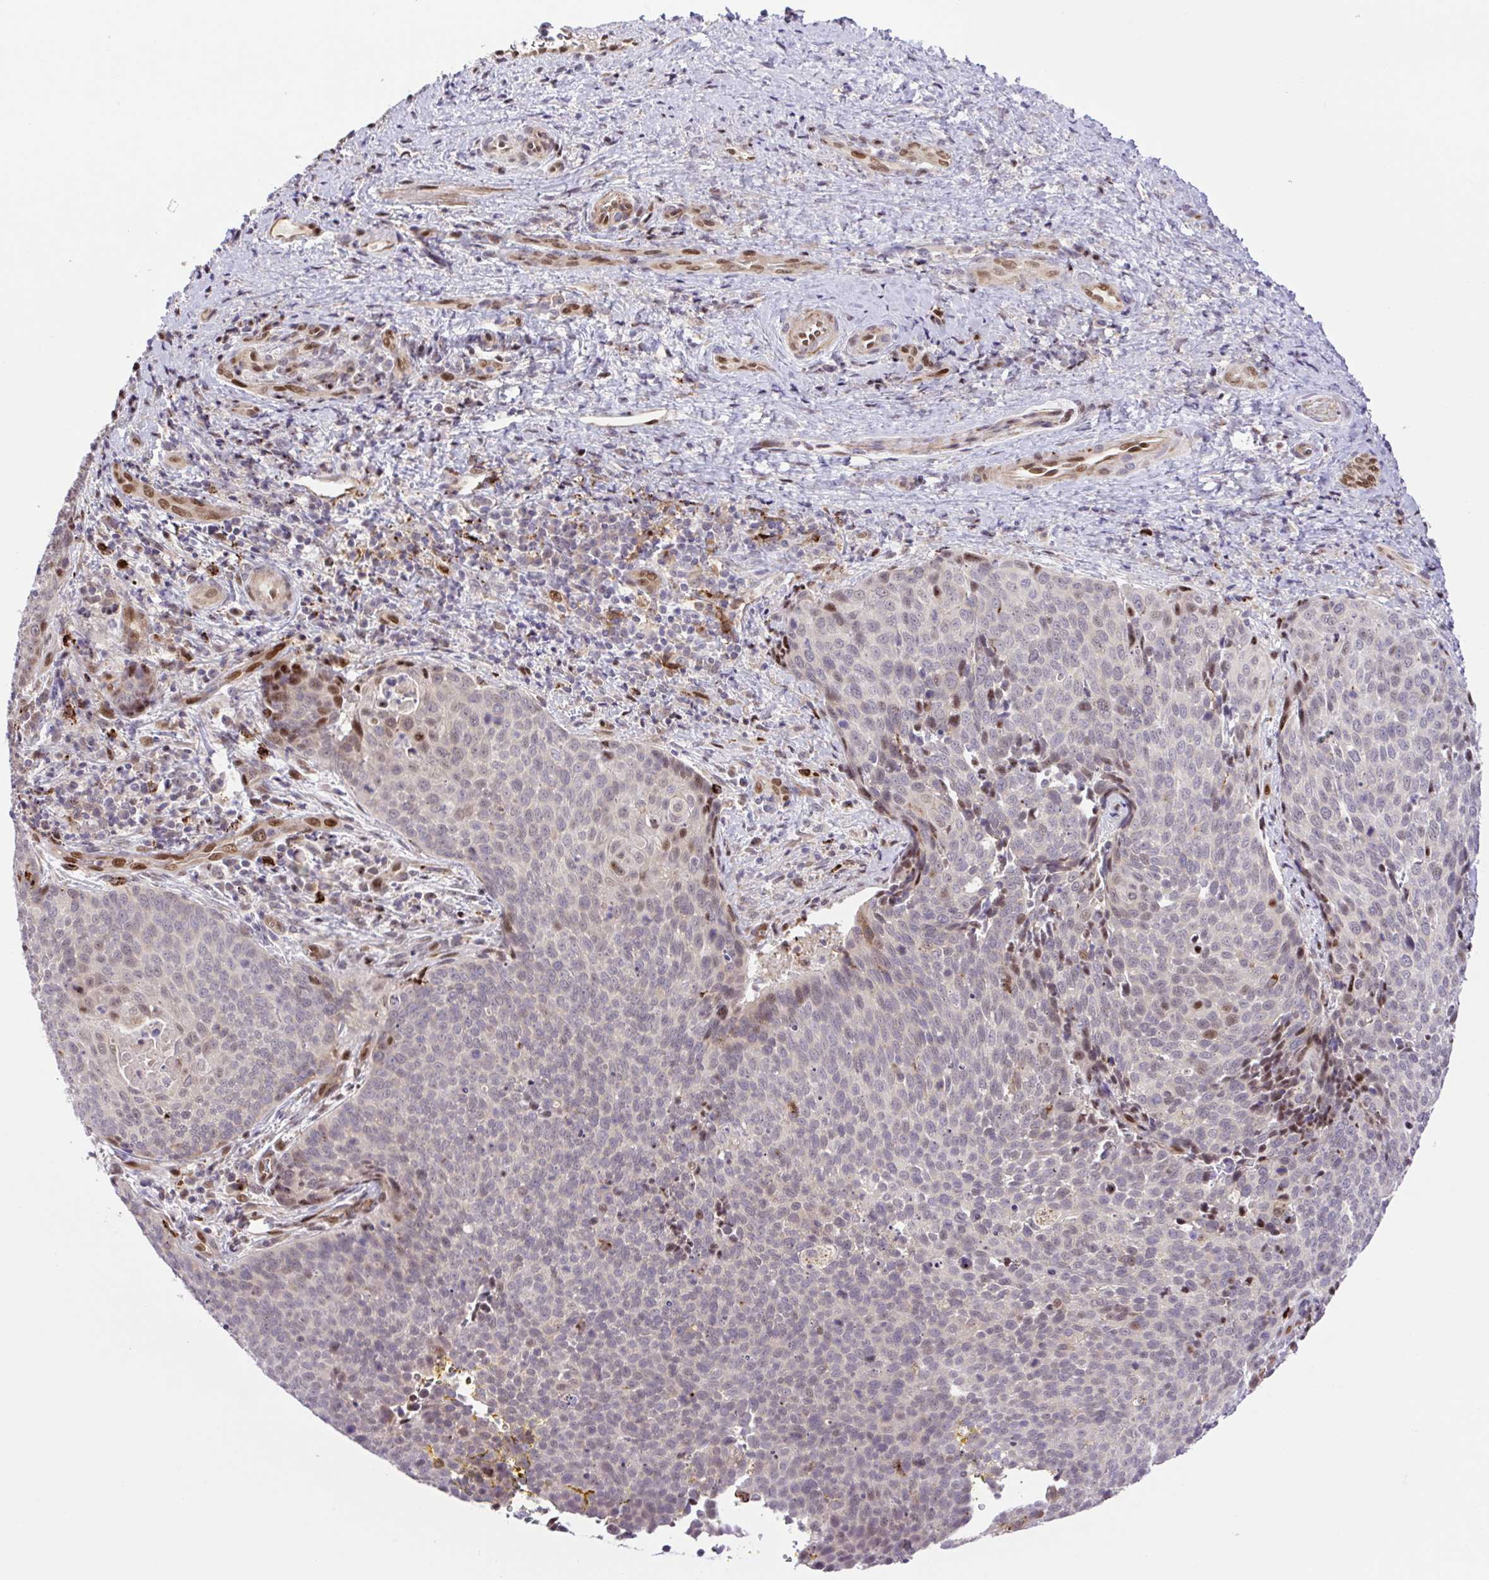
{"staining": {"intensity": "weak", "quantity": "<25%", "location": "nuclear"}, "tissue": "cervical cancer", "cell_type": "Tumor cells", "image_type": "cancer", "snomed": [{"axis": "morphology", "description": "Squamous cell carcinoma, NOS"}, {"axis": "topography", "description": "Cervix"}], "caption": "This is an immunohistochemistry (IHC) histopathology image of human squamous cell carcinoma (cervical). There is no positivity in tumor cells.", "gene": "ERG", "patient": {"sex": "female", "age": 34}}